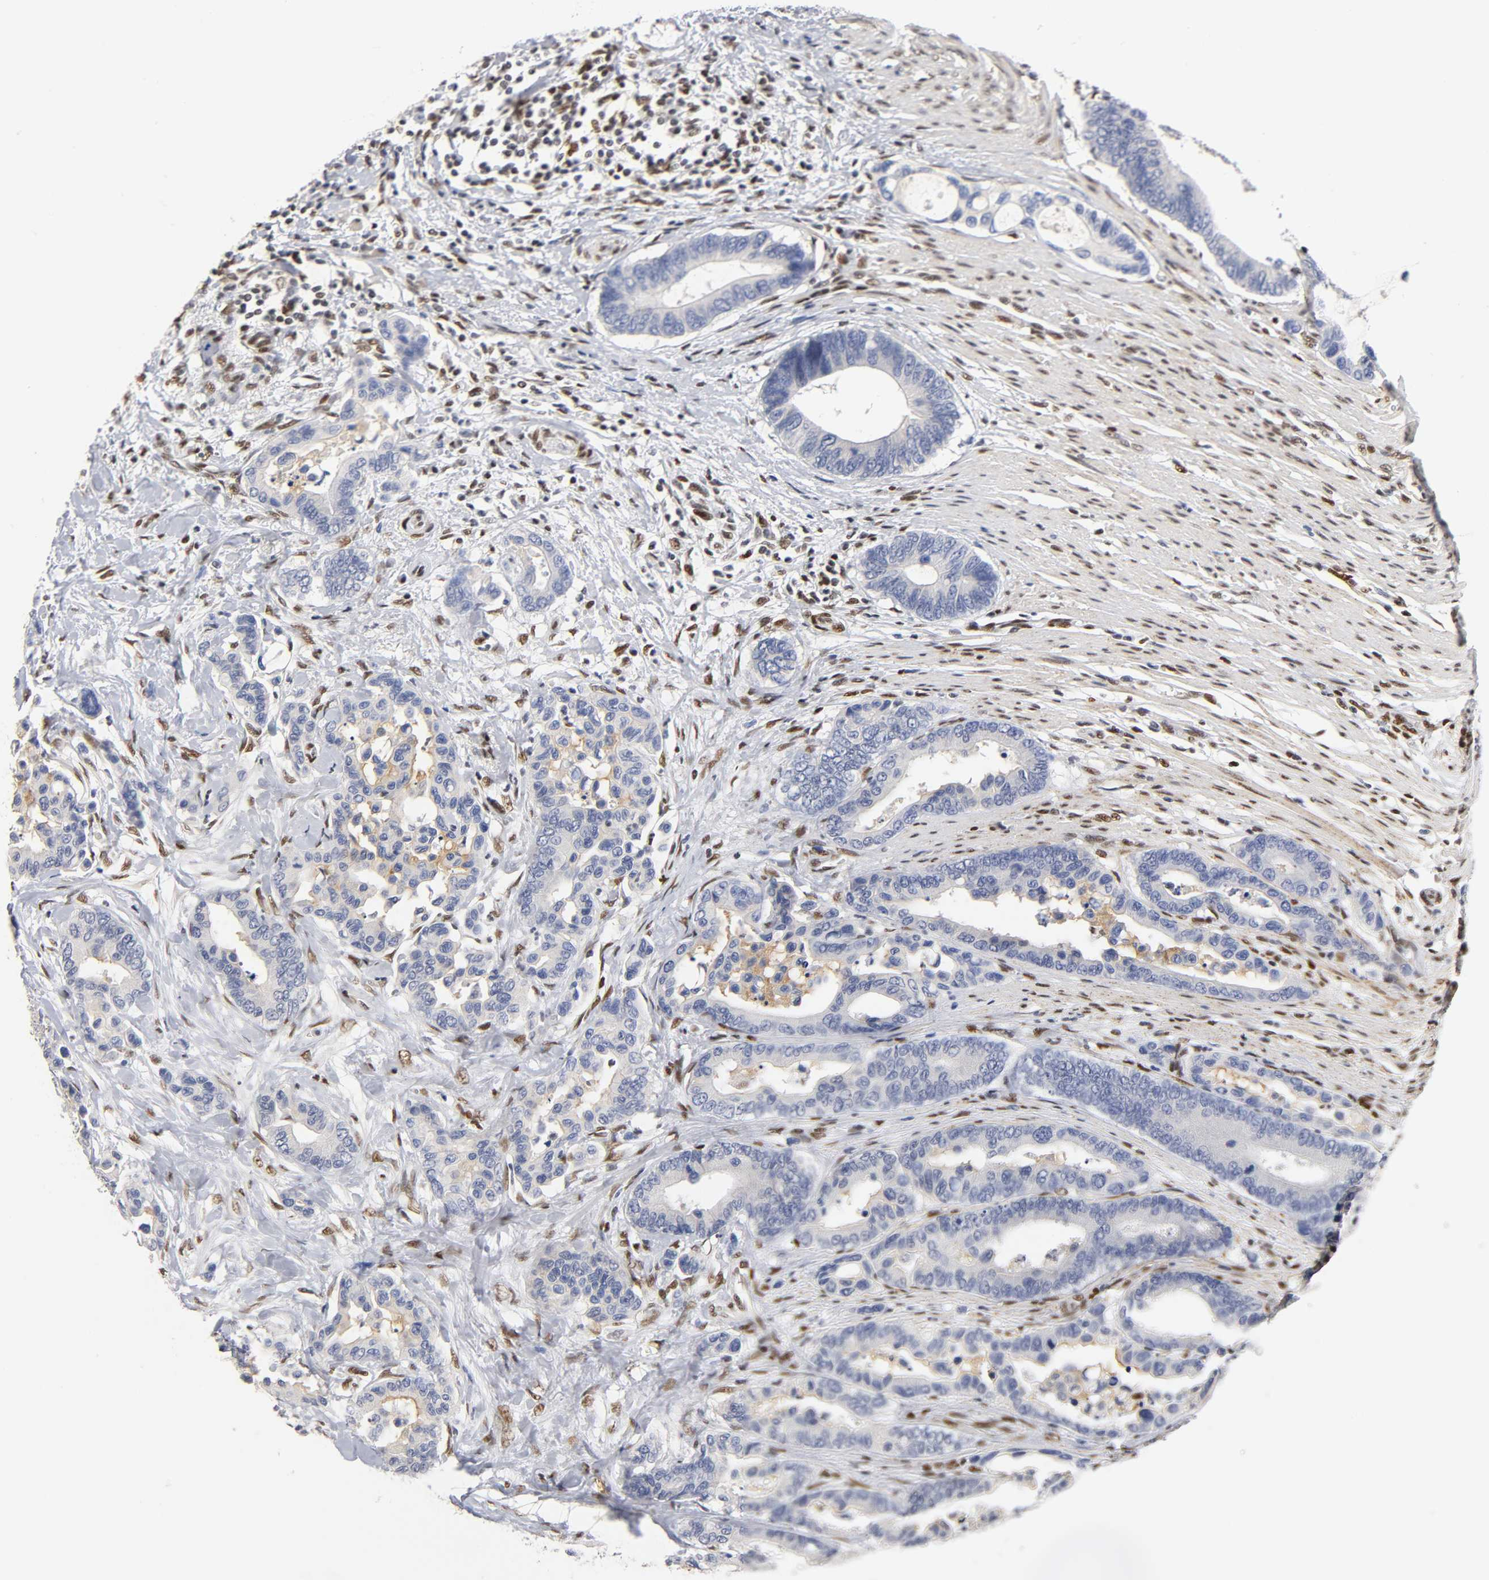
{"staining": {"intensity": "negative", "quantity": "none", "location": "none"}, "tissue": "colorectal cancer", "cell_type": "Tumor cells", "image_type": "cancer", "snomed": [{"axis": "morphology", "description": "Normal tissue, NOS"}, {"axis": "morphology", "description": "Adenocarcinoma, NOS"}, {"axis": "topography", "description": "Colon"}], "caption": "IHC of human colorectal adenocarcinoma shows no expression in tumor cells.", "gene": "NR3C1", "patient": {"sex": "male", "age": 82}}